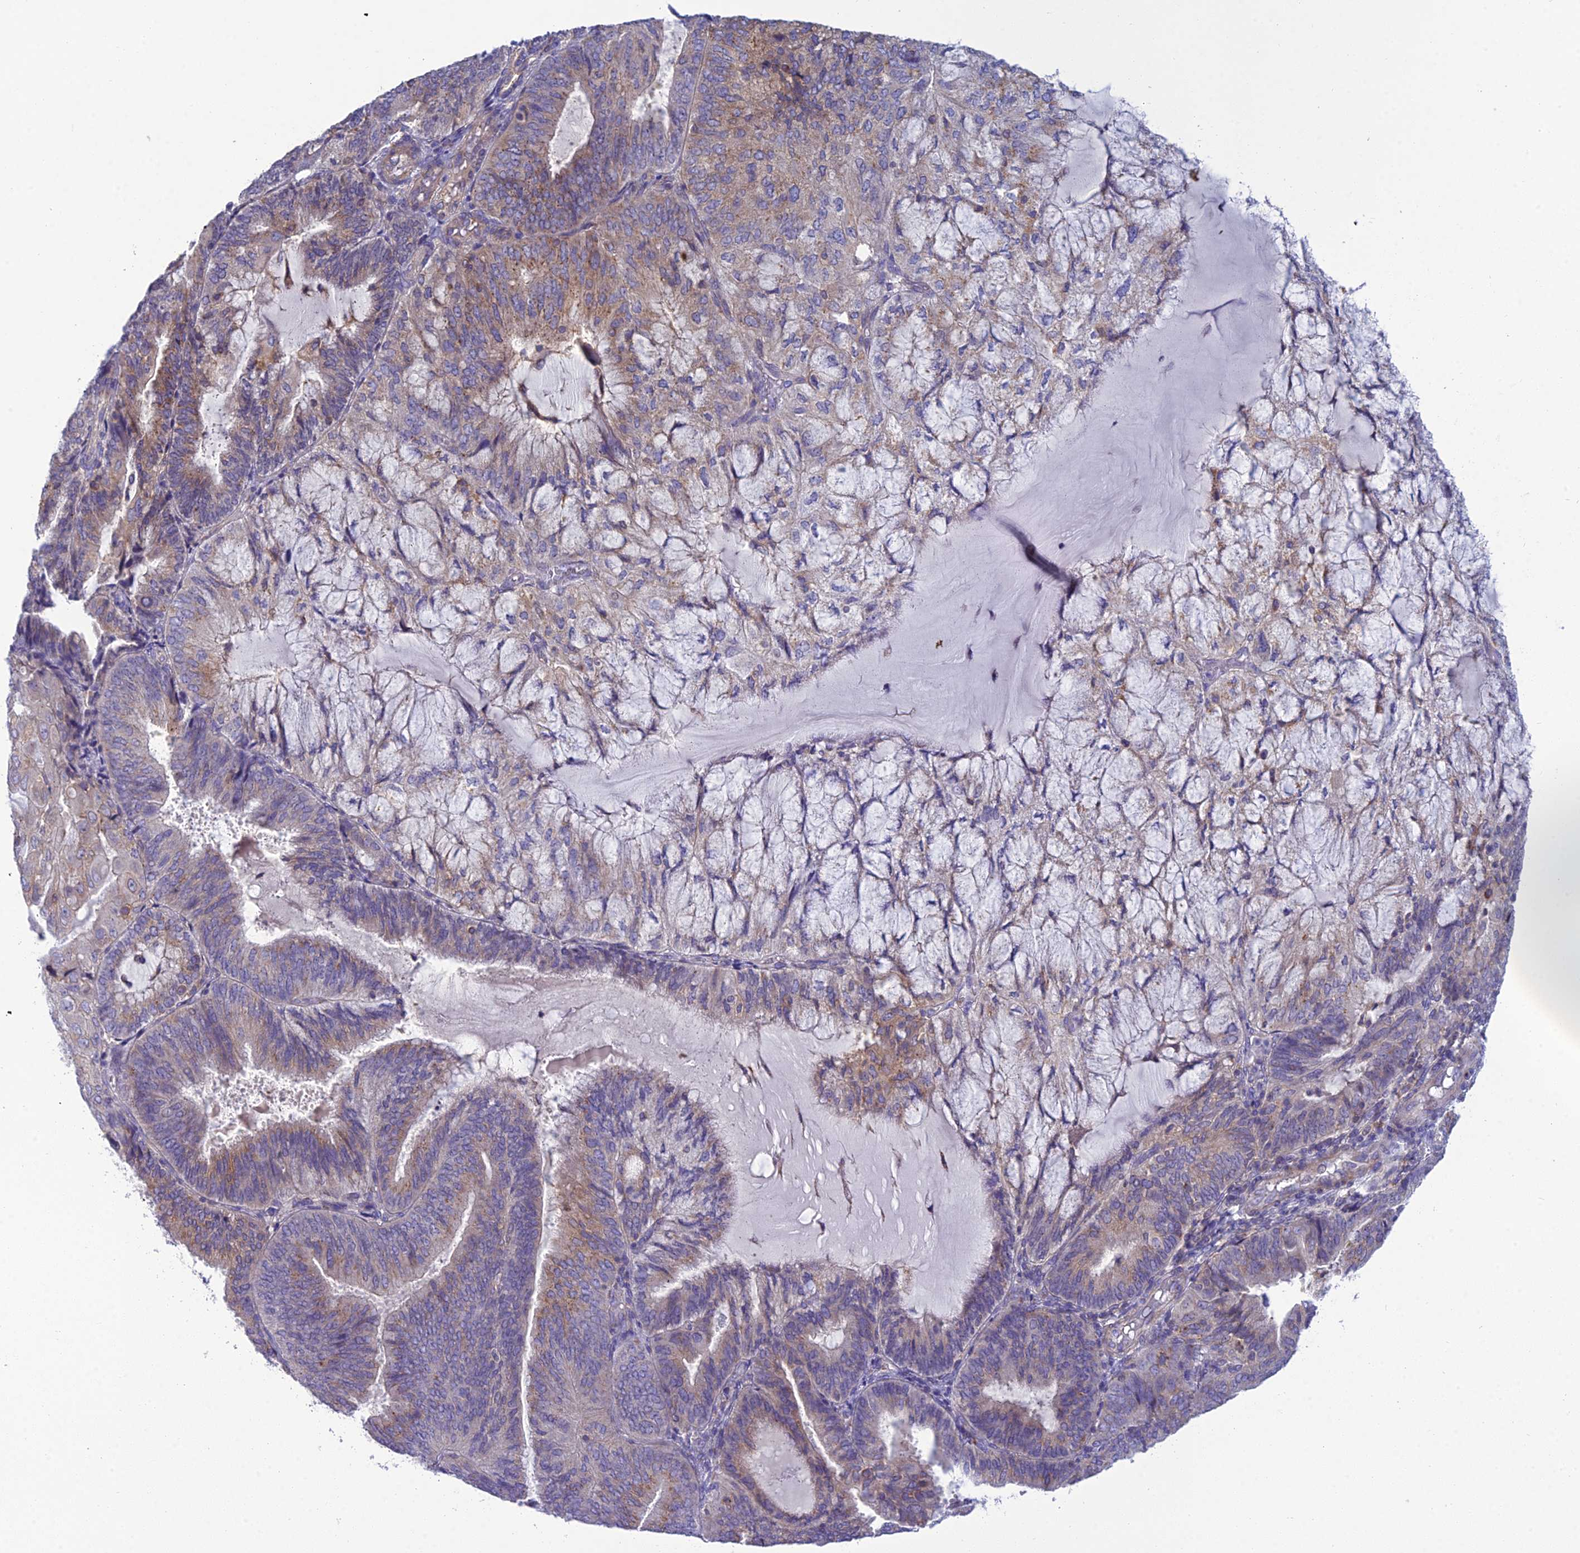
{"staining": {"intensity": "weak", "quantity": "25%-75%", "location": "cytoplasmic/membranous"}, "tissue": "endometrial cancer", "cell_type": "Tumor cells", "image_type": "cancer", "snomed": [{"axis": "morphology", "description": "Adenocarcinoma, NOS"}, {"axis": "topography", "description": "Endometrium"}], "caption": "Immunohistochemistry (IHC) of adenocarcinoma (endometrial) reveals low levels of weak cytoplasmic/membranous staining in approximately 25%-75% of tumor cells. The staining is performed using DAB (3,3'-diaminobenzidine) brown chromogen to label protein expression. The nuclei are counter-stained blue using hematoxylin.", "gene": "GOLPH3", "patient": {"sex": "female", "age": 81}}